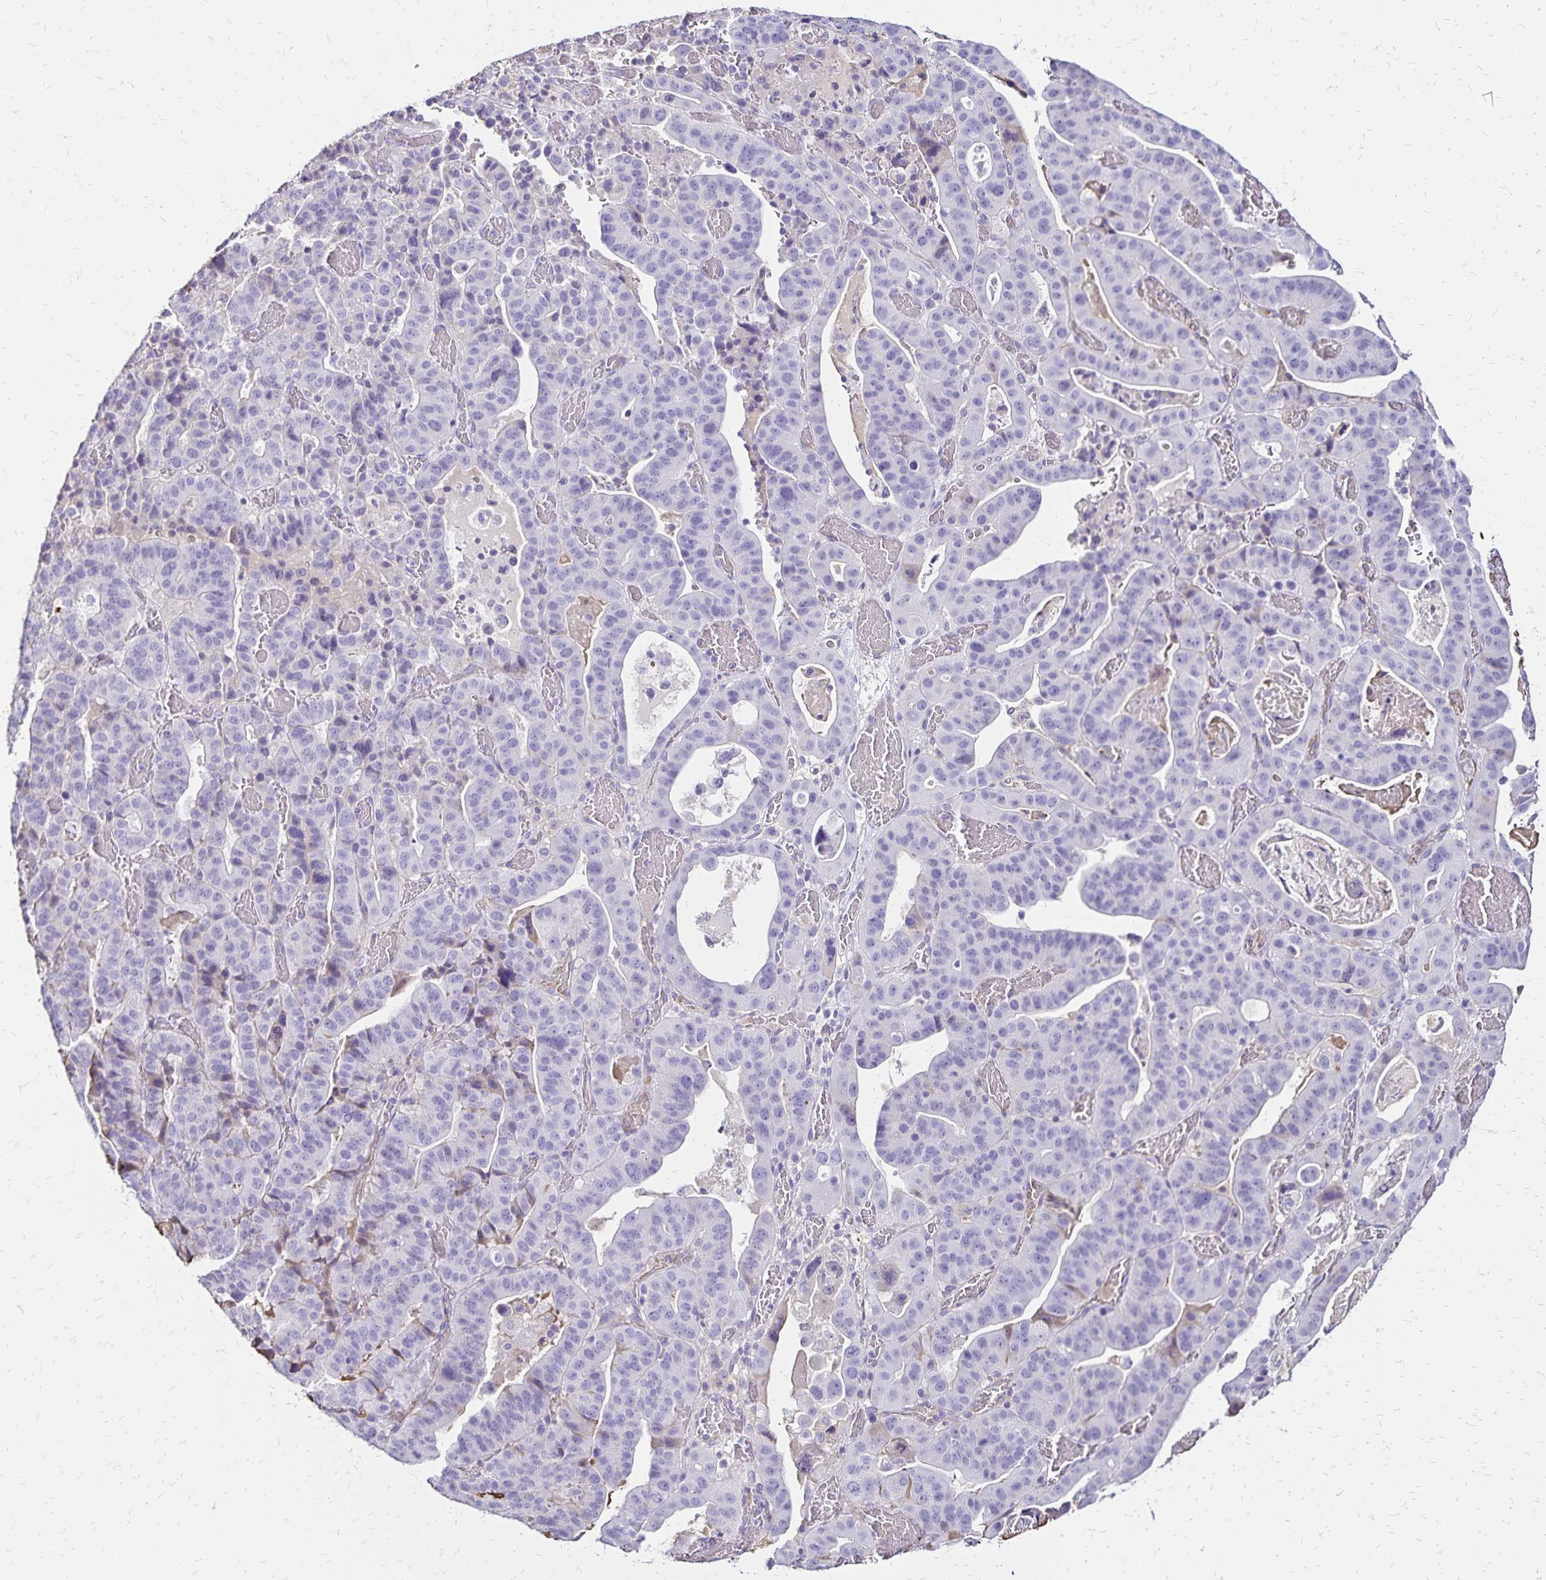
{"staining": {"intensity": "negative", "quantity": "none", "location": "none"}, "tissue": "stomach cancer", "cell_type": "Tumor cells", "image_type": "cancer", "snomed": [{"axis": "morphology", "description": "Adenocarcinoma, NOS"}, {"axis": "topography", "description": "Stomach"}], "caption": "IHC of human adenocarcinoma (stomach) shows no staining in tumor cells.", "gene": "KISS1", "patient": {"sex": "male", "age": 48}}